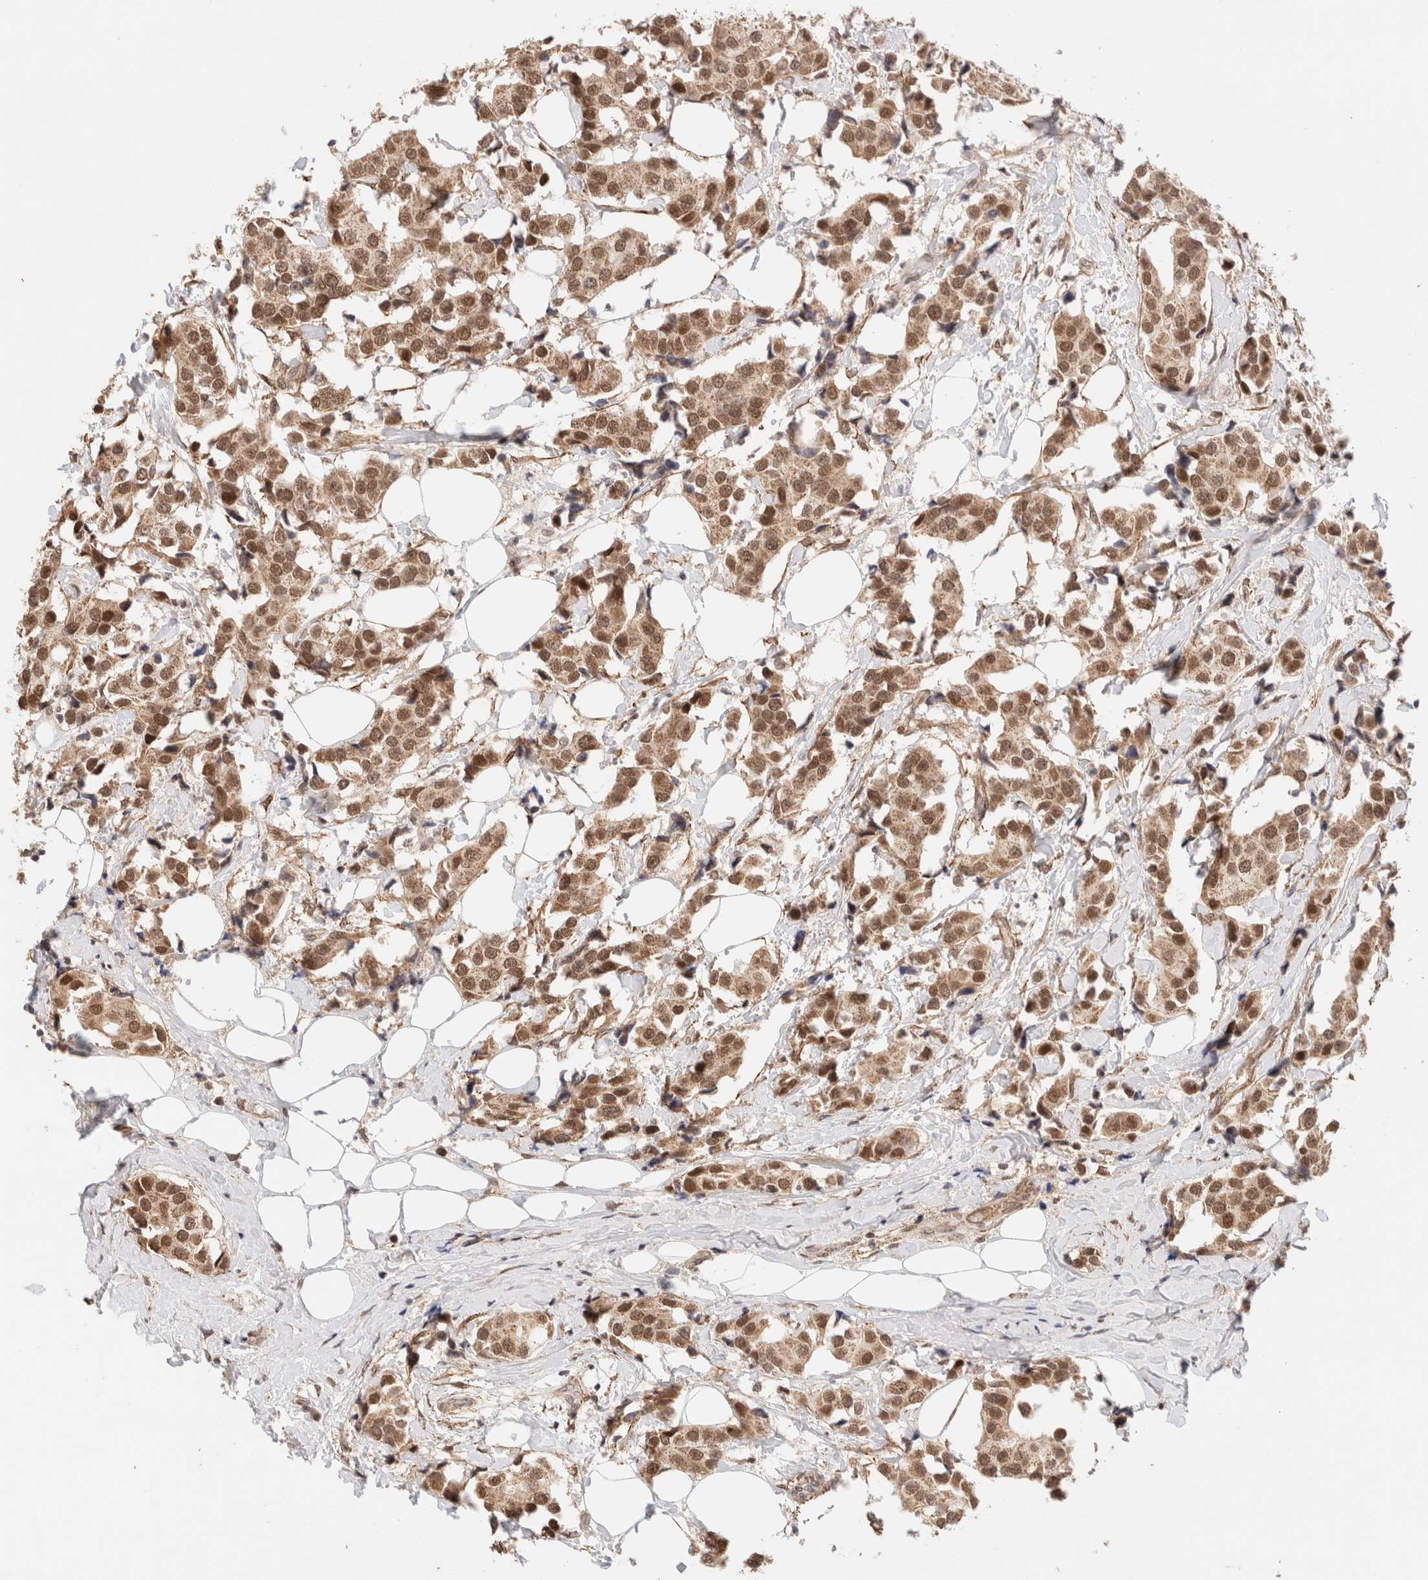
{"staining": {"intensity": "strong", "quantity": ">75%", "location": "cytoplasmic/membranous,nuclear"}, "tissue": "breast cancer", "cell_type": "Tumor cells", "image_type": "cancer", "snomed": [{"axis": "morphology", "description": "Normal tissue, NOS"}, {"axis": "morphology", "description": "Duct carcinoma"}, {"axis": "topography", "description": "Breast"}], "caption": "A high-resolution histopathology image shows immunohistochemistry staining of infiltrating ductal carcinoma (breast), which shows strong cytoplasmic/membranous and nuclear staining in about >75% of tumor cells.", "gene": "BRPF3", "patient": {"sex": "female", "age": 39}}